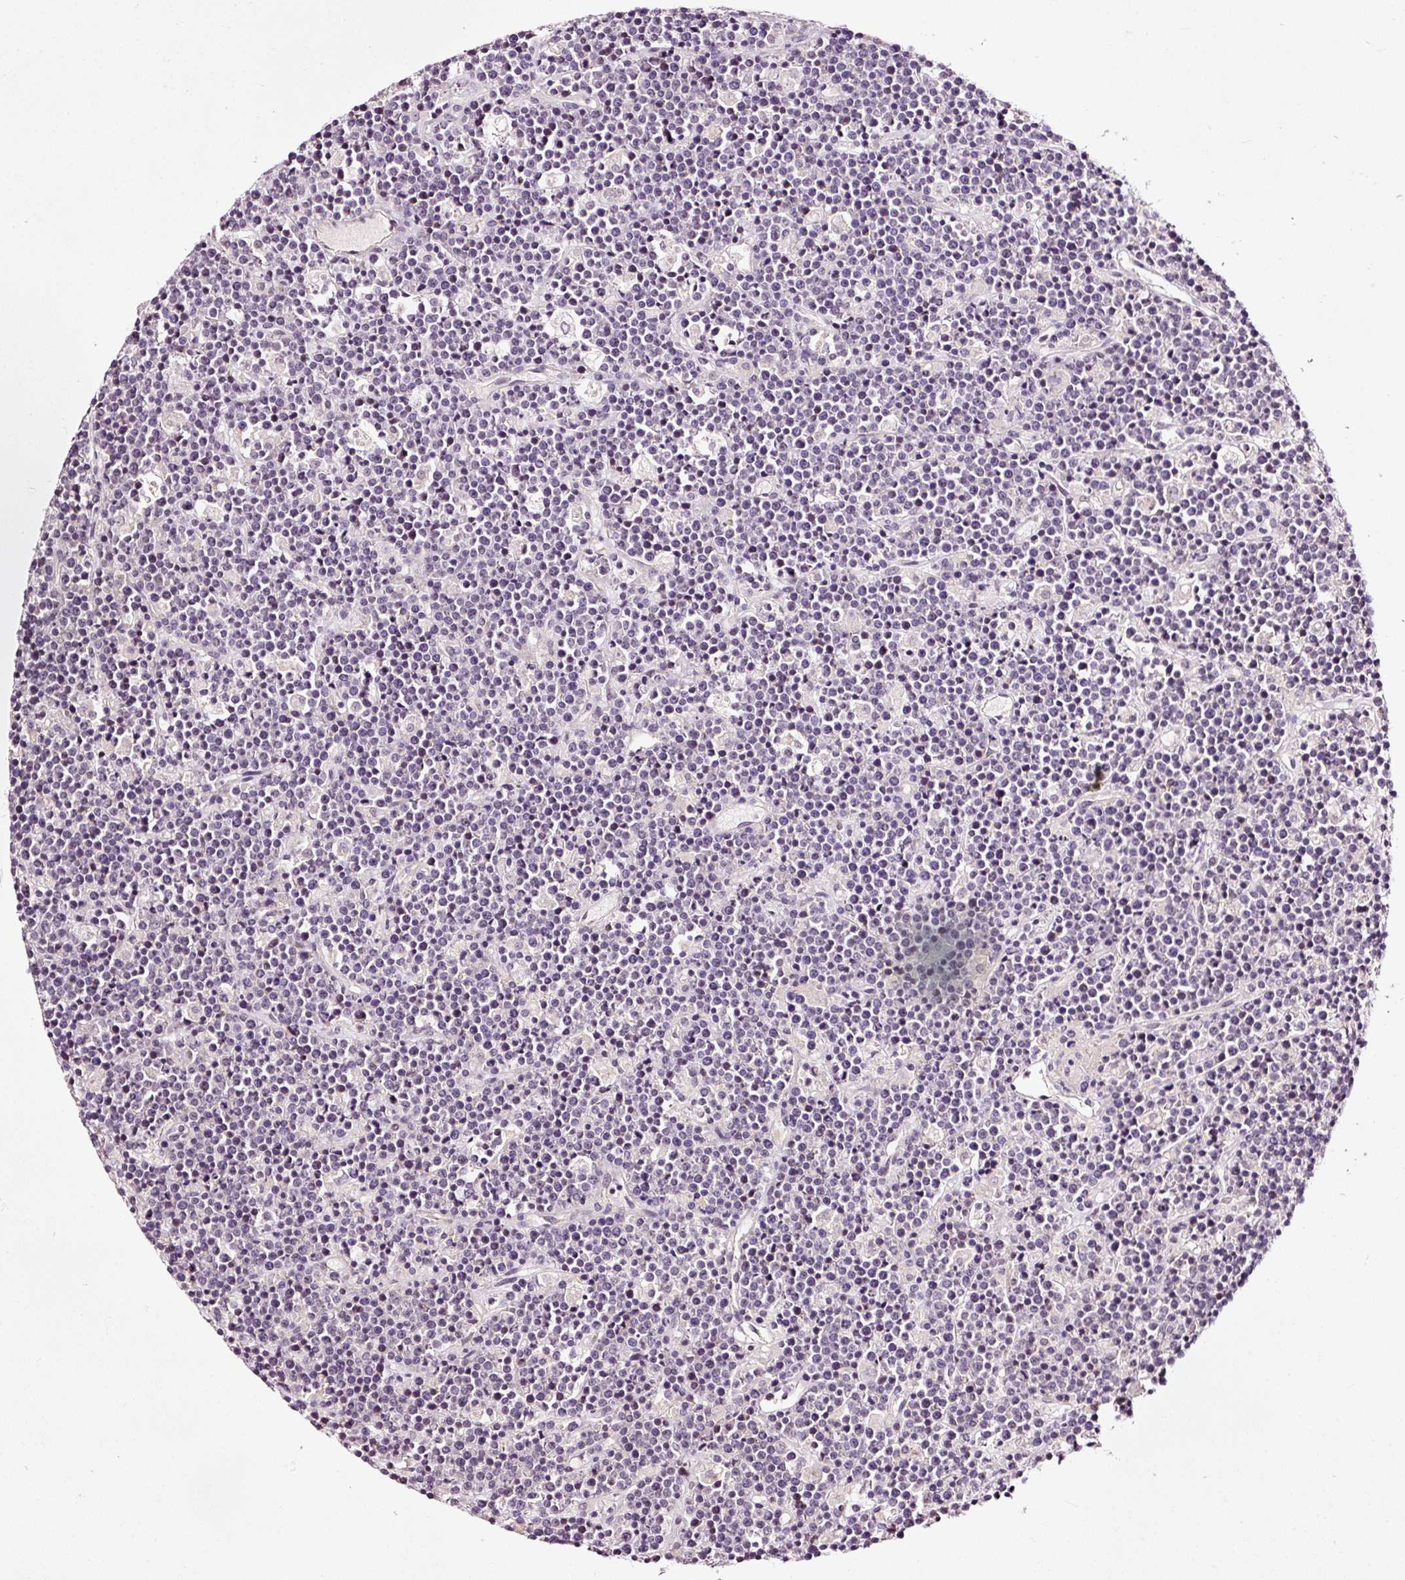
{"staining": {"intensity": "negative", "quantity": "none", "location": "none"}, "tissue": "lymphoma", "cell_type": "Tumor cells", "image_type": "cancer", "snomed": [{"axis": "morphology", "description": "Malignant lymphoma, non-Hodgkin's type, High grade"}, {"axis": "topography", "description": "Ovary"}], "caption": "A high-resolution histopathology image shows immunohistochemistry (IHC) staining of high-grade malignant lymphoma, non-Hodgkin's type, which exhibits no significant staining in tumor cells.", "gene": "UTP14A", "patient": {"sex": "female", "age": 56}}